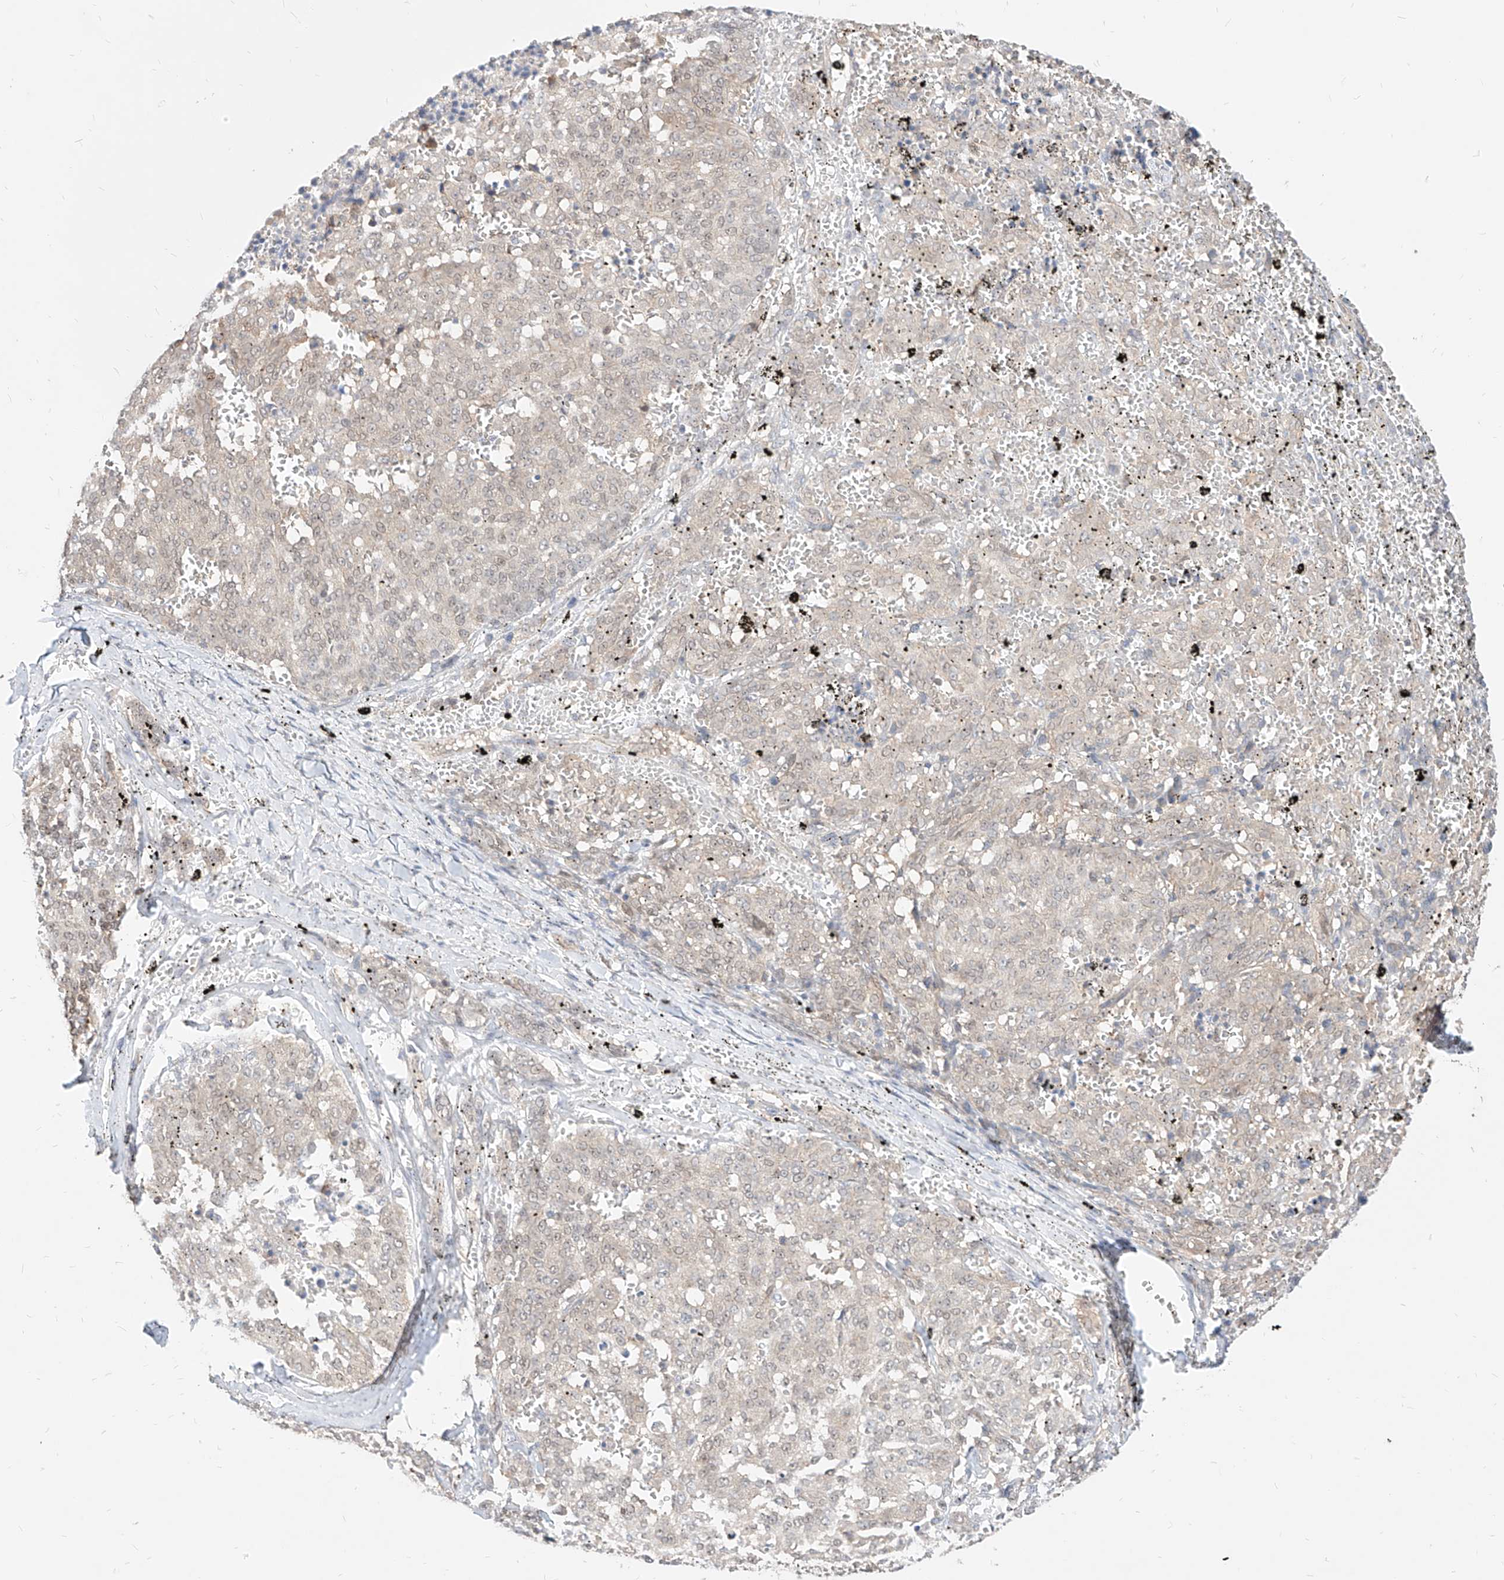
{"staining": {"intensity": "weak", "quantity": "25%-75%", "location": "nuclear"}, "tissue": "melanoma", "cell_type": "Tumor cells", "image_type": "cancer", "snomed": [{"axis": "morphology", "description": "Malignant melanoma, NOS"}, {"axis": "topography", "description": "Skin"}], "caption": "Melanoma stained with IHC demonstrates weak nuclear staining in about 25%-75% of tumor cells.", "gene": "TSNAX", "patient": {"sex": "female", "age": 72}}